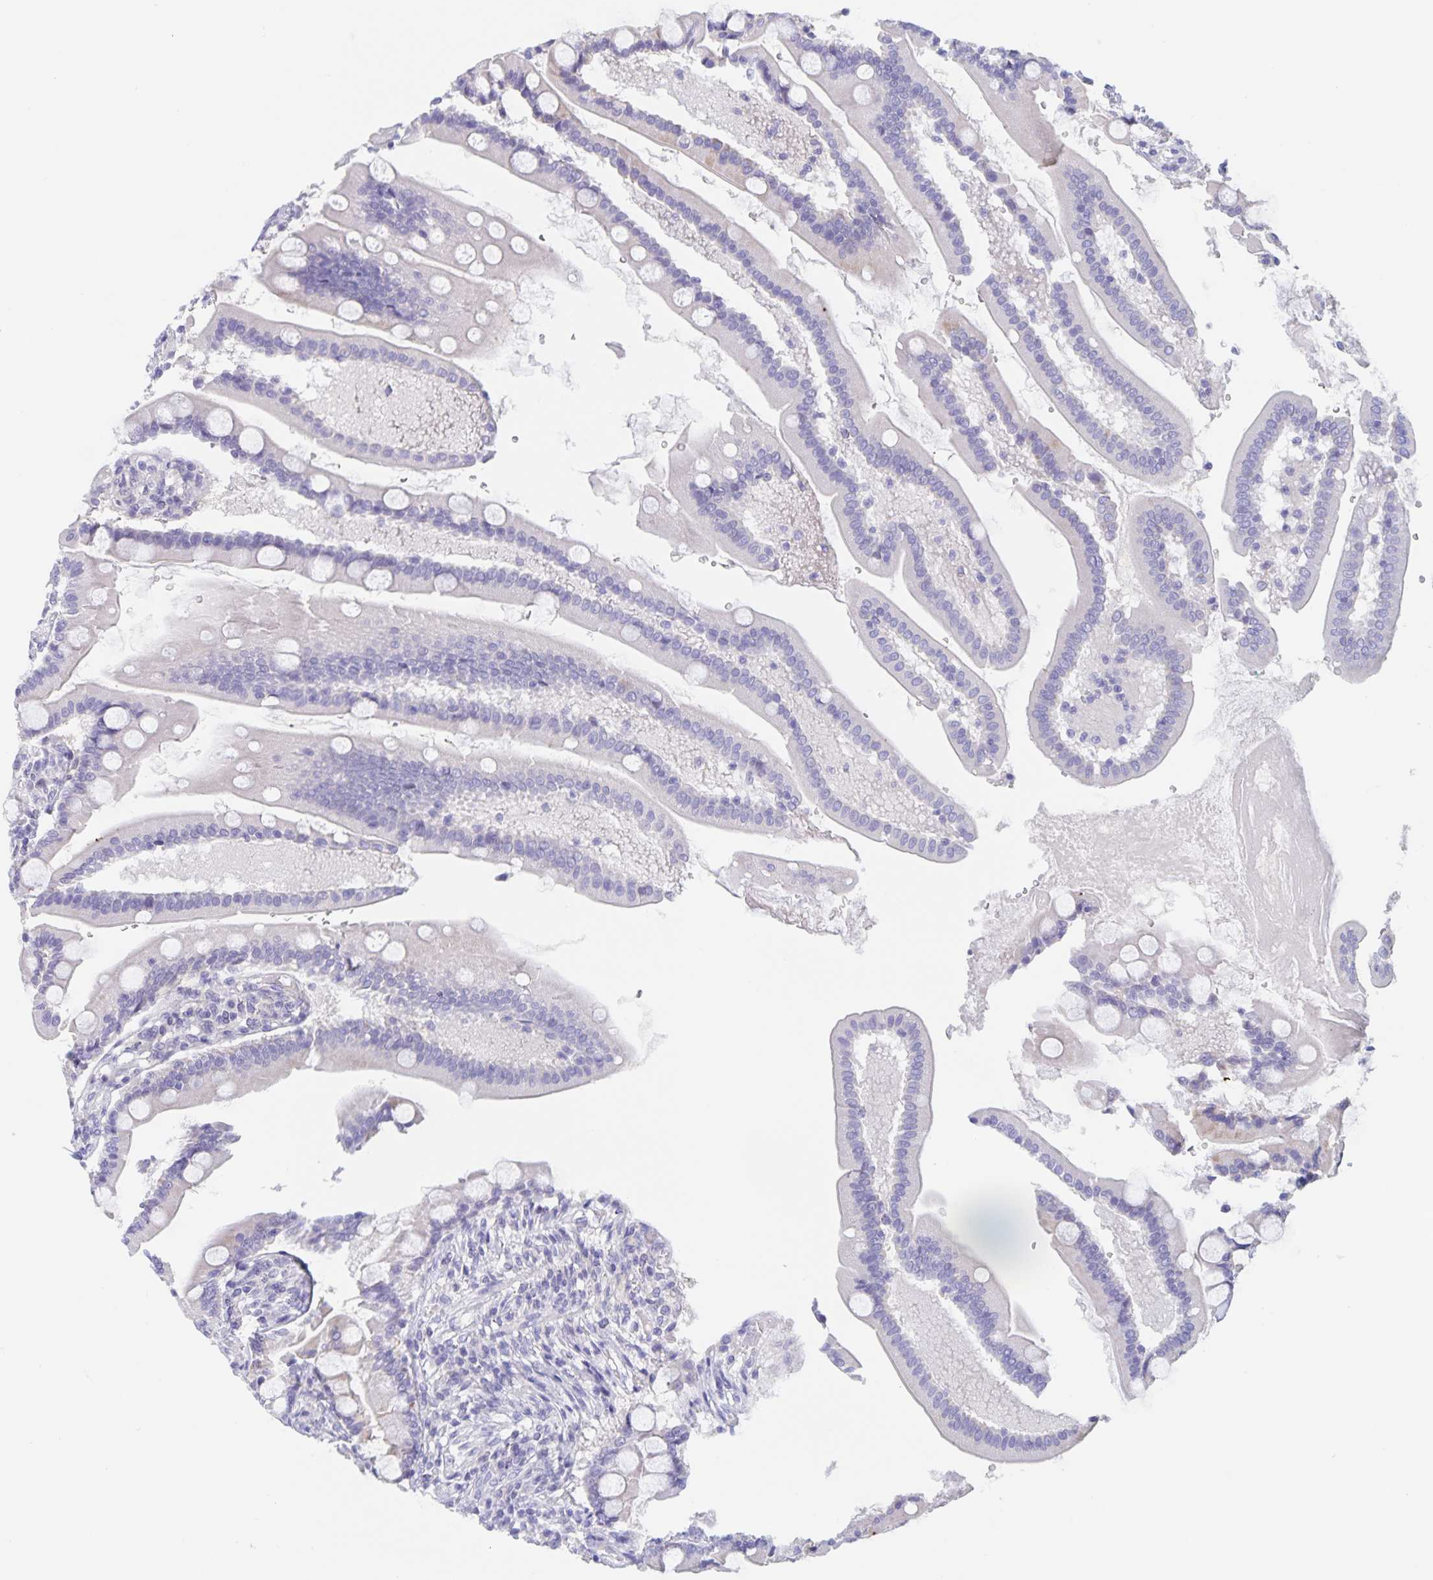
{"staining": {"intensity": "negative", "quantity": "none", "location": "none"}, "tissue": "duodenum", "cell_type": "Glandular cells", "image_type": "normal", "snomed": [{"axis": "morphology", "description": "Normal tissue, NOS"}, {"axis": "topography", "description": "Duodenum"}], "caption": "The micrograph displays no significant staining in glandular cells of duodenum.", "gene": "DMGDH", "patient": {"sex": "female", "age": 67}}